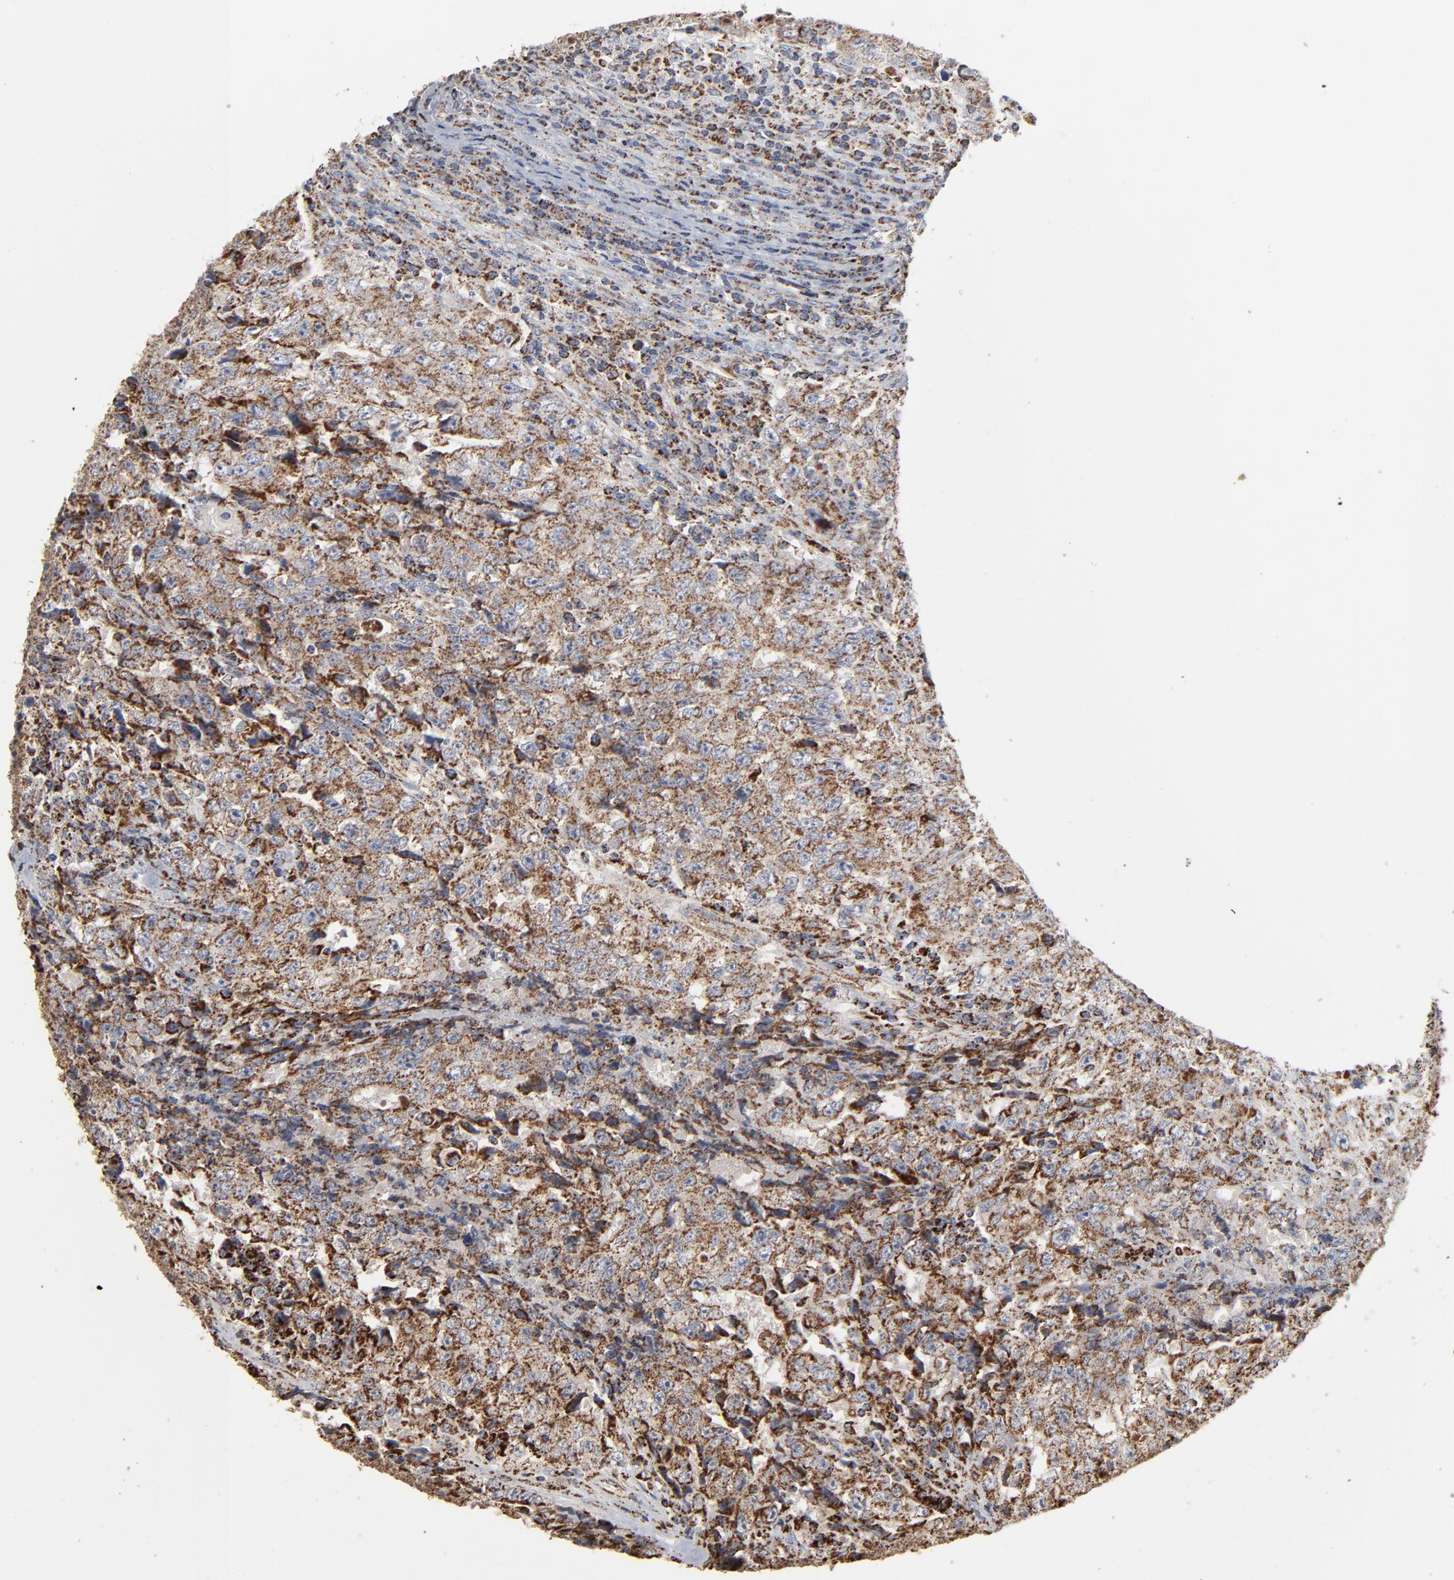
{"staining": {"intensity": "strong", "quantity": ">75%", "location": "cytoplasmic/membranous"}, "tissue": "testis cancer", "cell_type": "Tumor cells", "image_type": "cancer", "snomed": [{"axis": "morphology", "description": "Necrosis, NOS"}, {"axis": "morphology", "description": "Carcinoma, Embryonal, NOS"}, {"axis": "topography", "description": "Testis"}], "caption": "Human testis embryonal carcinoma stained with a protein marker displays strong staining in tumor cells.", "gene": "UQCRC1", "patient": {"sex": "male", "age": 19}}